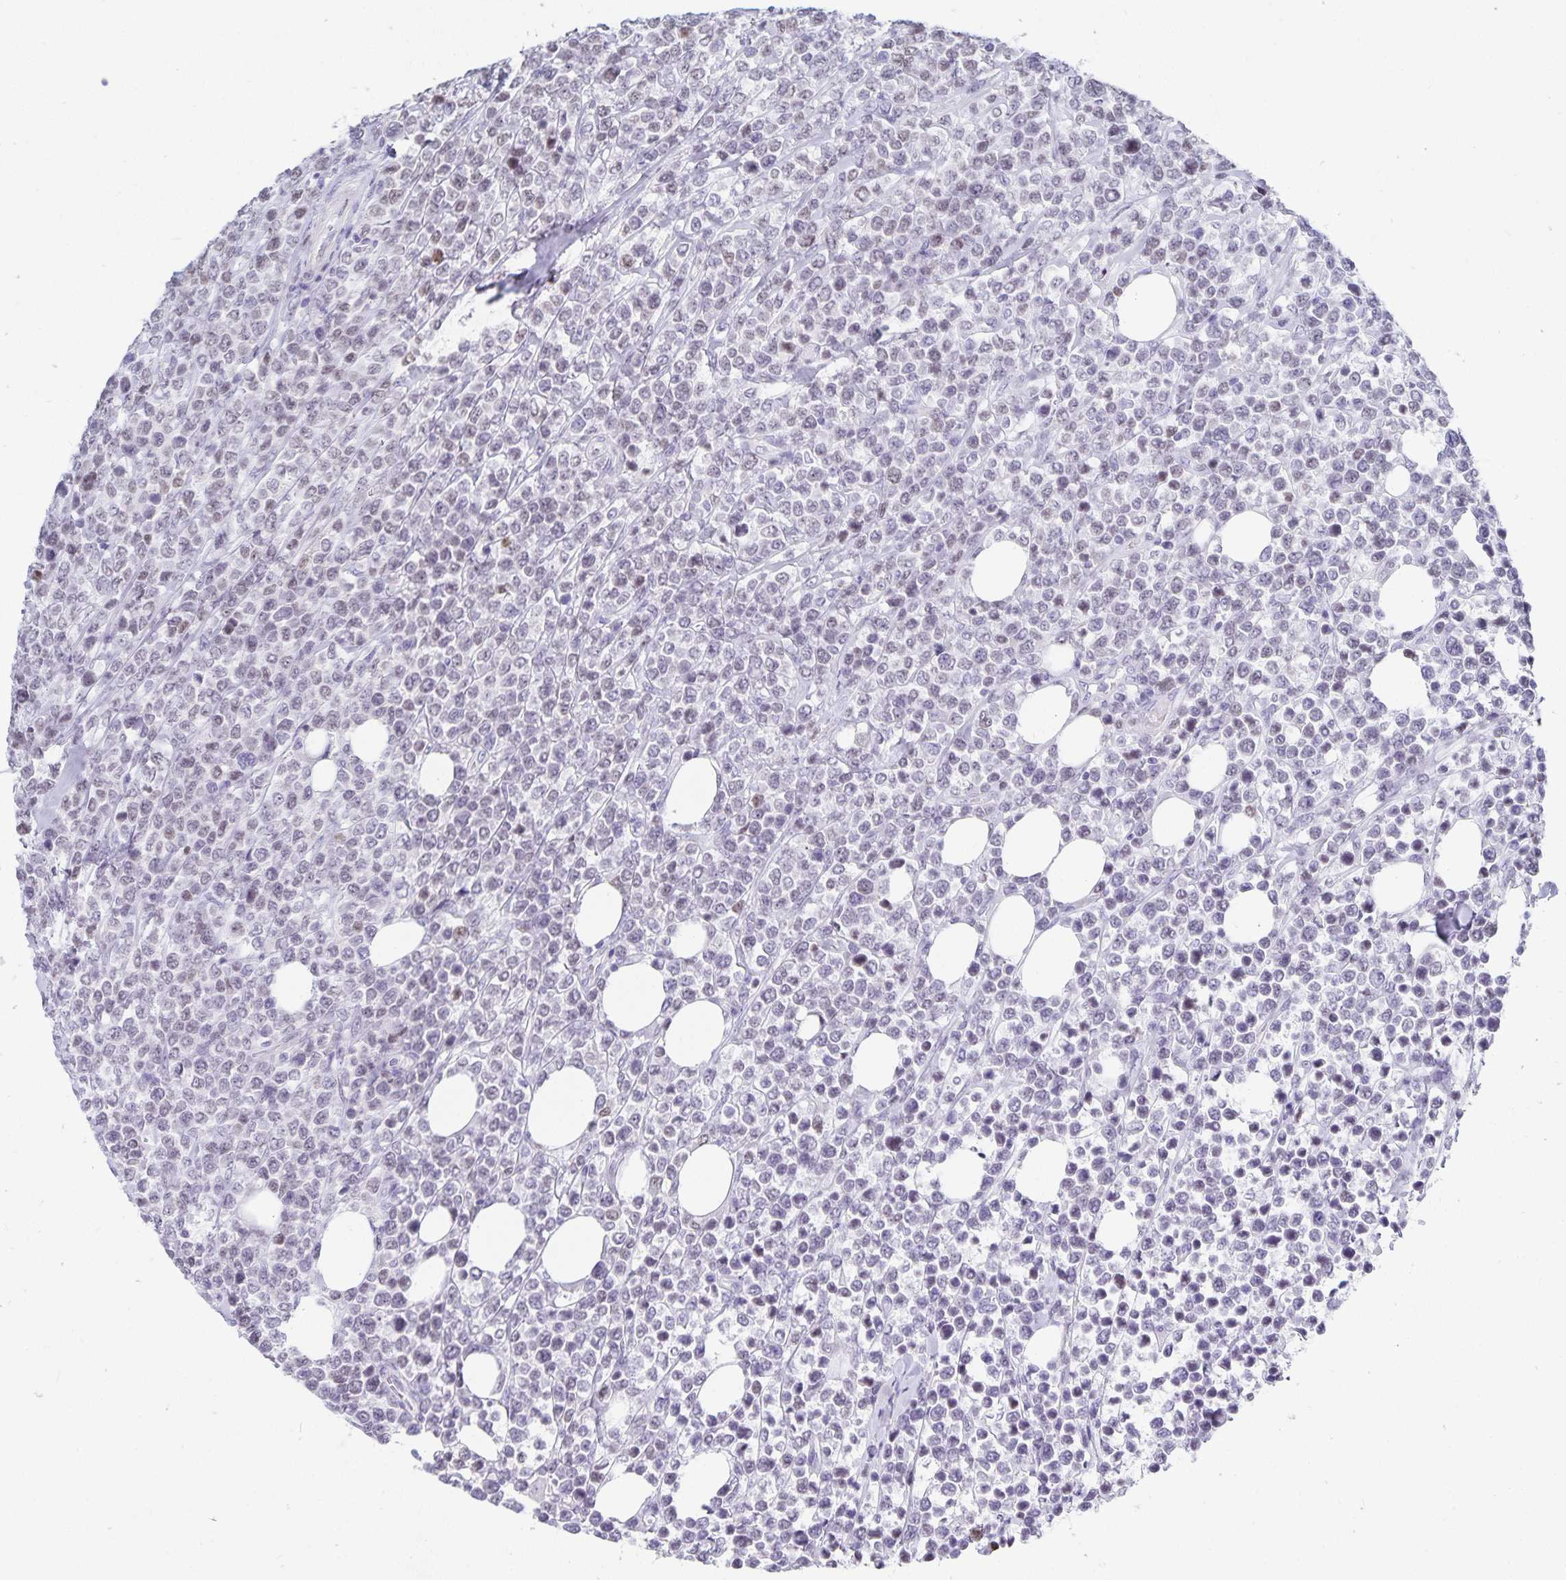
{"staining": {"intensity": "weak", "quantity": "<25%", "location": "nuclear"}, "tissue": "lymphoma", "cell_type": "Tumor cells", "image_type": "cancer", "snomed": [{"axis": "morphology", "description": "Malignant lymphoma, non-Hodgkin's type, High grade"}, {"axis": "topography", "description": "Soft tissue"}], "caption": "Immunohistochemistry micrograph of human high-grade malignant lymphoma, non-Hodgkin's type stained for a protein (brown), which demonstrates no positivity in tumor cells.", "gene": "HMGB3", "patient": {"sex": "female", "age": 56}}